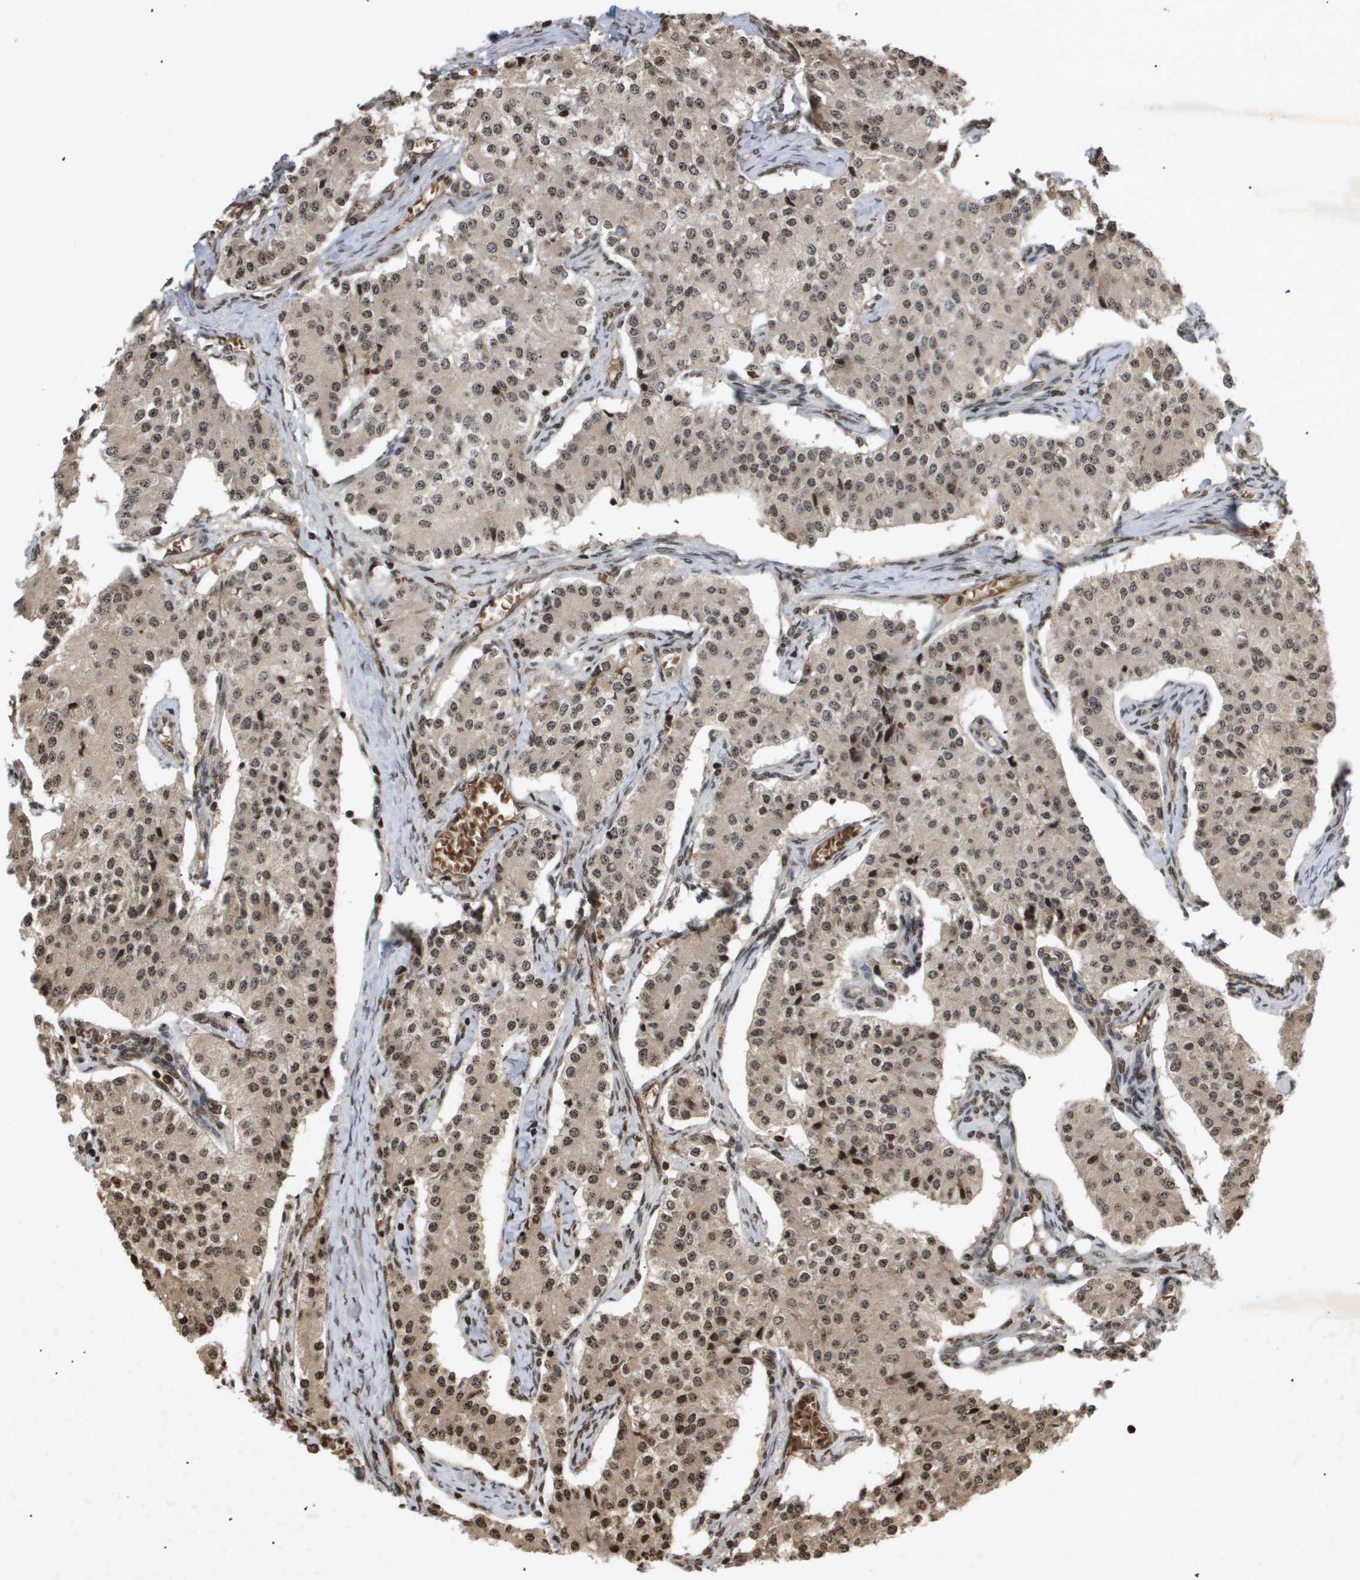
{"staining": {"intensity": "weak", "quantity": ">75%", "location": "cytoplasmic/membranous,nuclear"}, "tissue": "carcinoid", "cell_type": "Tumor cells", "image_type": "cancer", "snomed": [{"axis": "morphology", "description": "Carcinoid, malignant, NOS"}, {"axis": "topography", "description": "Colon"}], "caption": "An image of malignant carcinoid stained for a protein reveals weak cytoplasmic/membranous and nuclear brown staining in tumor cells.", "gene": "HSPA6", "patient": {"sex": "female", "age": 52}}